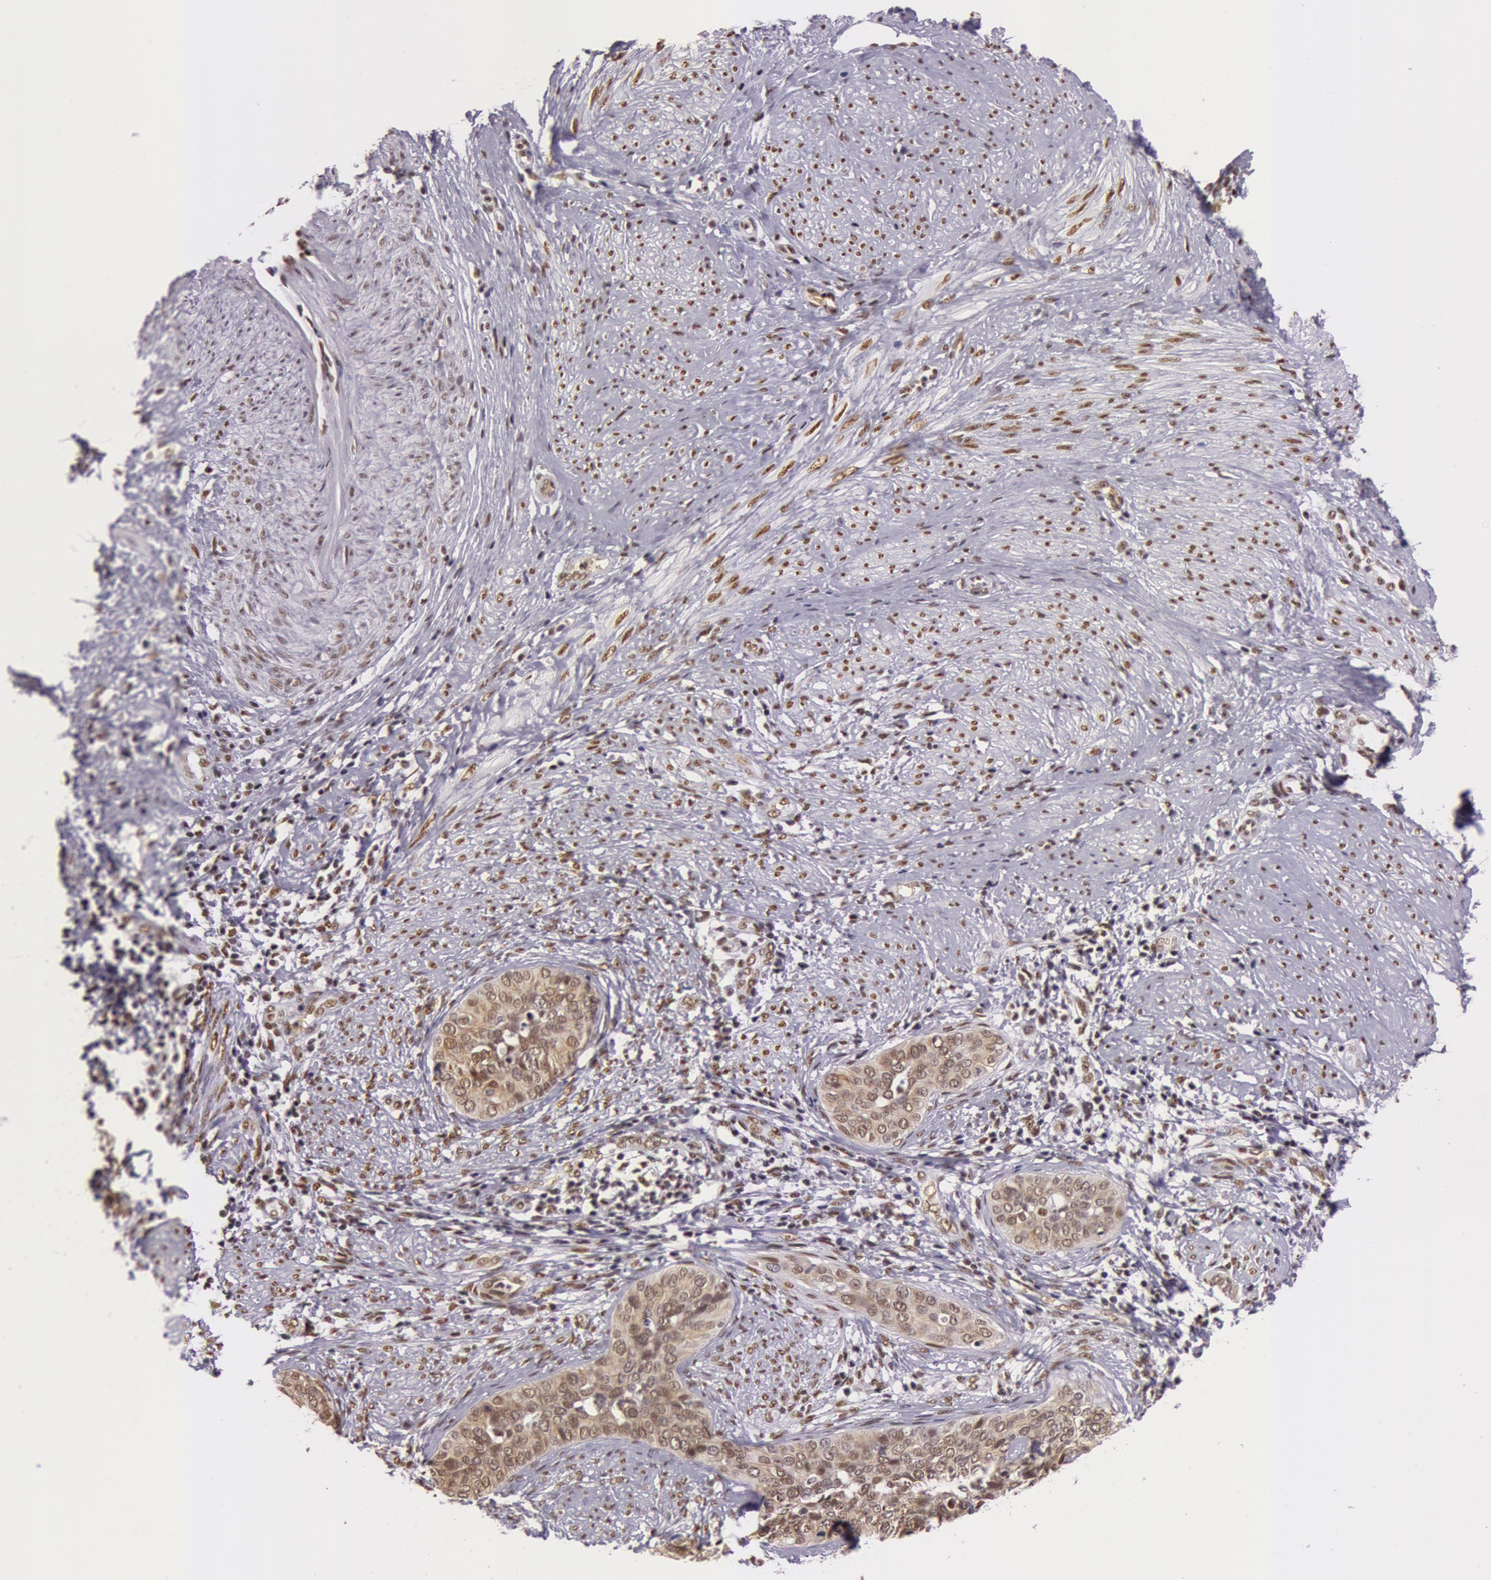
{"staining": {"intensity": "moderate", "quantity": ">75%", "location": "cytoplasmic/membranous"}, "tissue": "cervical cancer", "cell_type": "Tumor cells", "image_type": "cancer", "snomed": [{"axis": "morphology", "description": "Squamous cell carcinoma, NOS"}, {"axis": "topography", "description": "Cervix"}], "caption": "DAB immunohistochemical staining of cervical cancer (squamous cell carcinoma) exhibits moderate cytoplasmic/membranous protein staining in approximately >75% of tumor cells.", "gene": "NBN", "patient": {"sex": "female", "age": 31}}